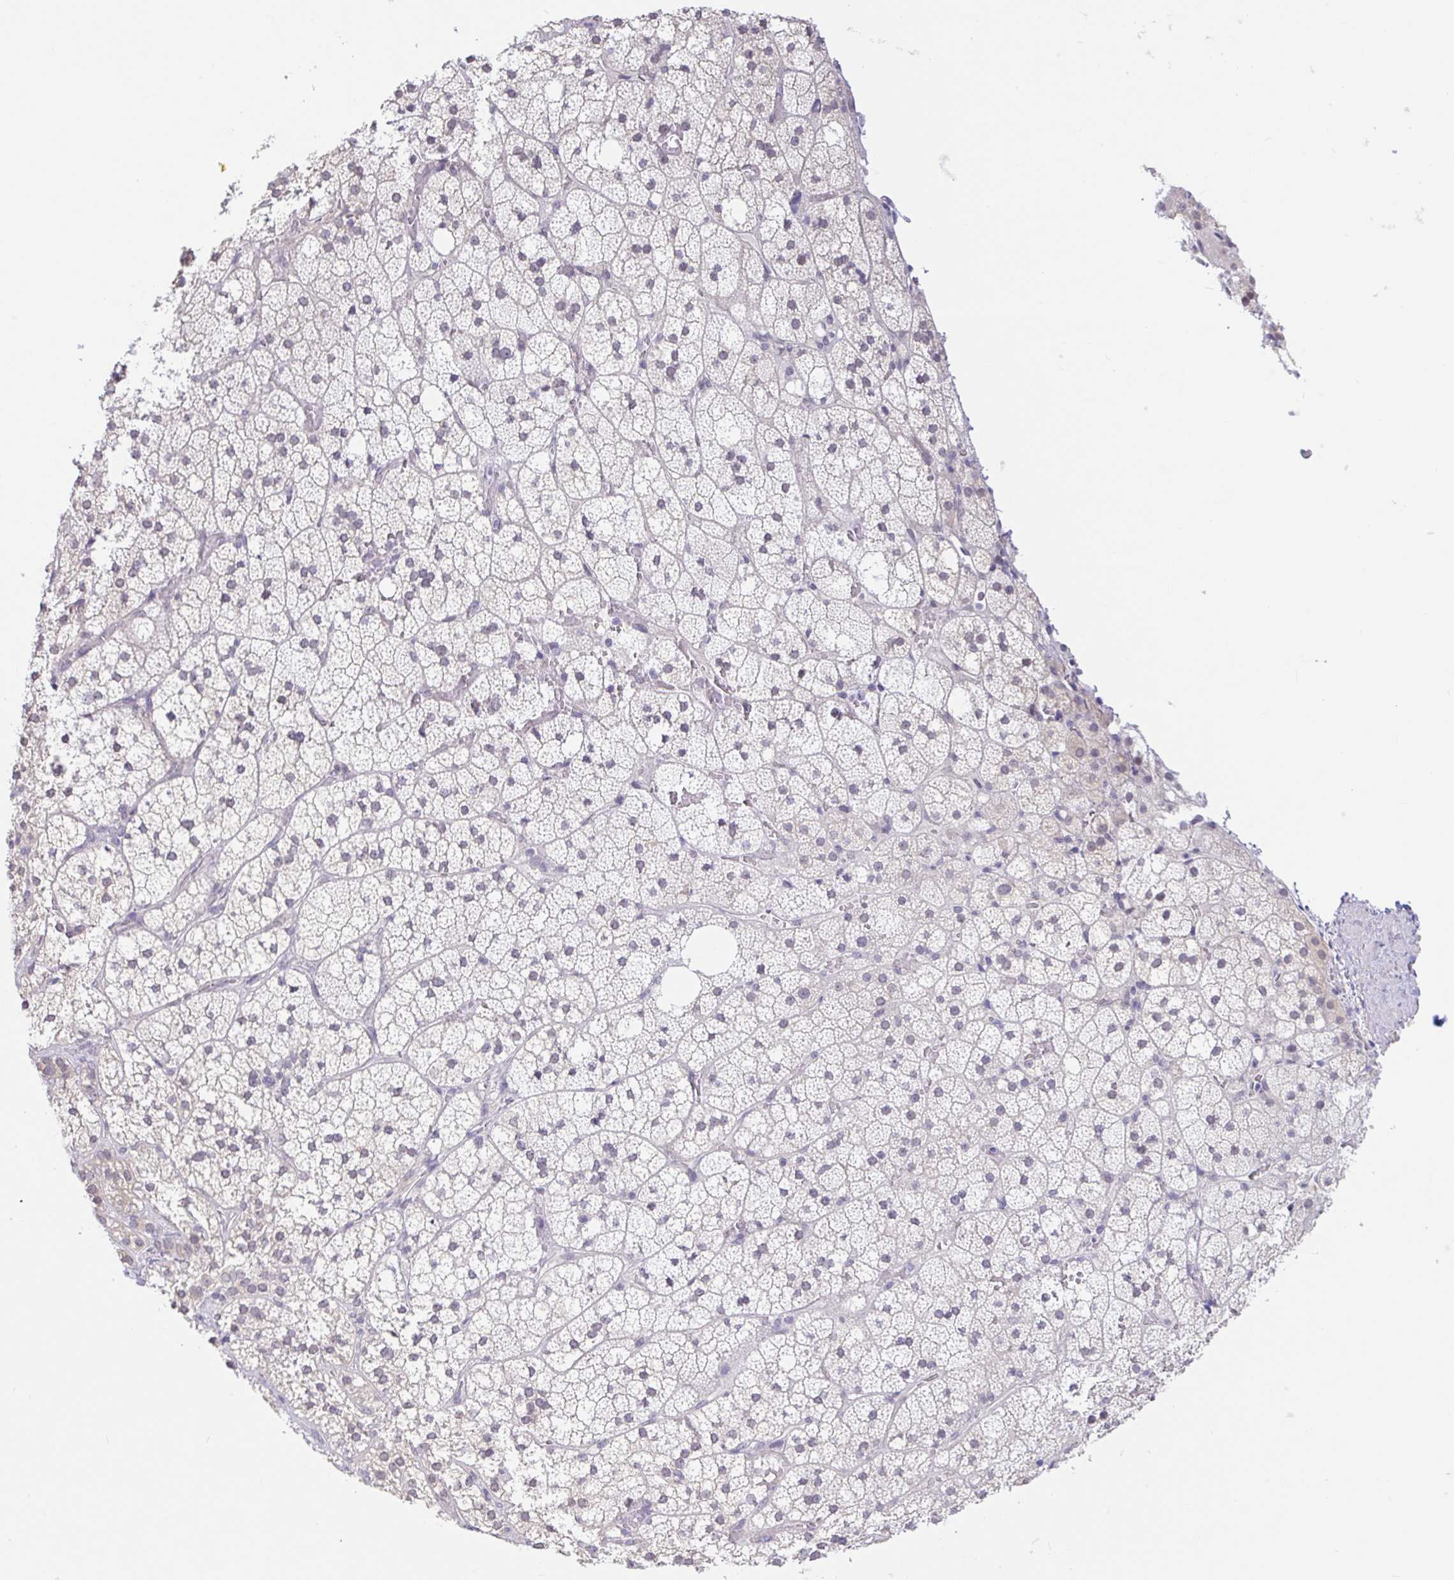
{"staining": {"intensity": "weak", "quantity": "<25%", "location": "nuclear"}, "tissue": "adrenal gland", "cell_type": "Glandular cells", "image_type": "normal", "snomed": [{"axis": "morphology", "description": "Normal tissue, NOS"}, {"axis": "topography", "description": "Adrenal gland"}], "caption": "Immunohistochemical staining of unremarkable adrenal gland exhibits no significant expression in glandular cells. (Immunohistochemistry, brightfield microscopy, high magnification).", "gene": "HYPK", "patient": {"sex": "male", "age": 53}}